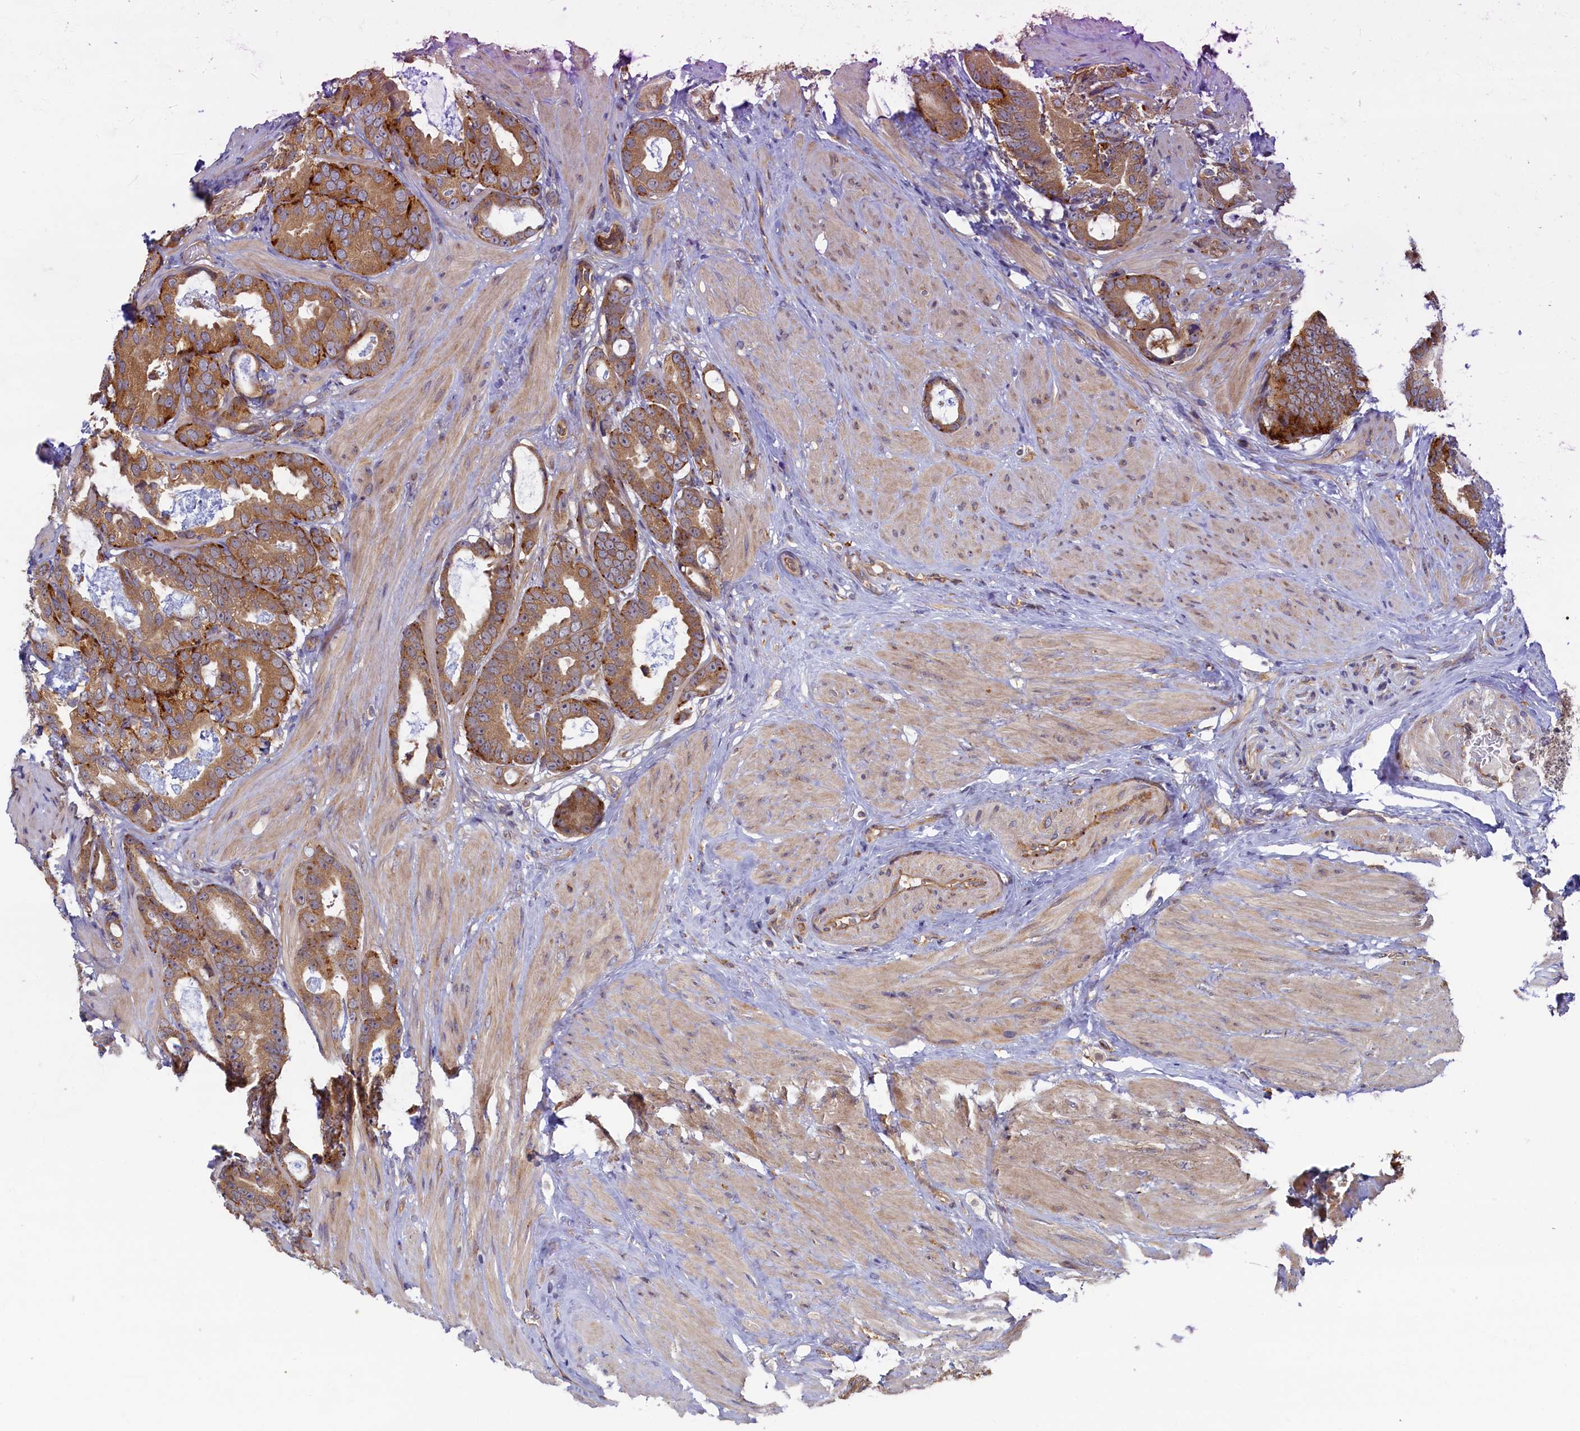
{"staining": {"intensity": "moderate", "quantity": ">75%", "location": "cytoplasmic/membranous"}, "tissue": "prostate cancer", "cell_type": "Tumor cells", "image_type": "cancer", "snomed": [{"axis": "morphology", "description": "Adenocarcinoma, Low grade"}, {"axis": "topography", "description": "Prostate"}], "caption": "Immunohistochemistry (DAB) staining of prostate adenocarcinoma (low-grade) exhibits moderate cytoplasmic/membranous protein staining in approximately >75% of tumor cells.", "gene": "STX12", "patient": {"sex": "male", "age": 71}}